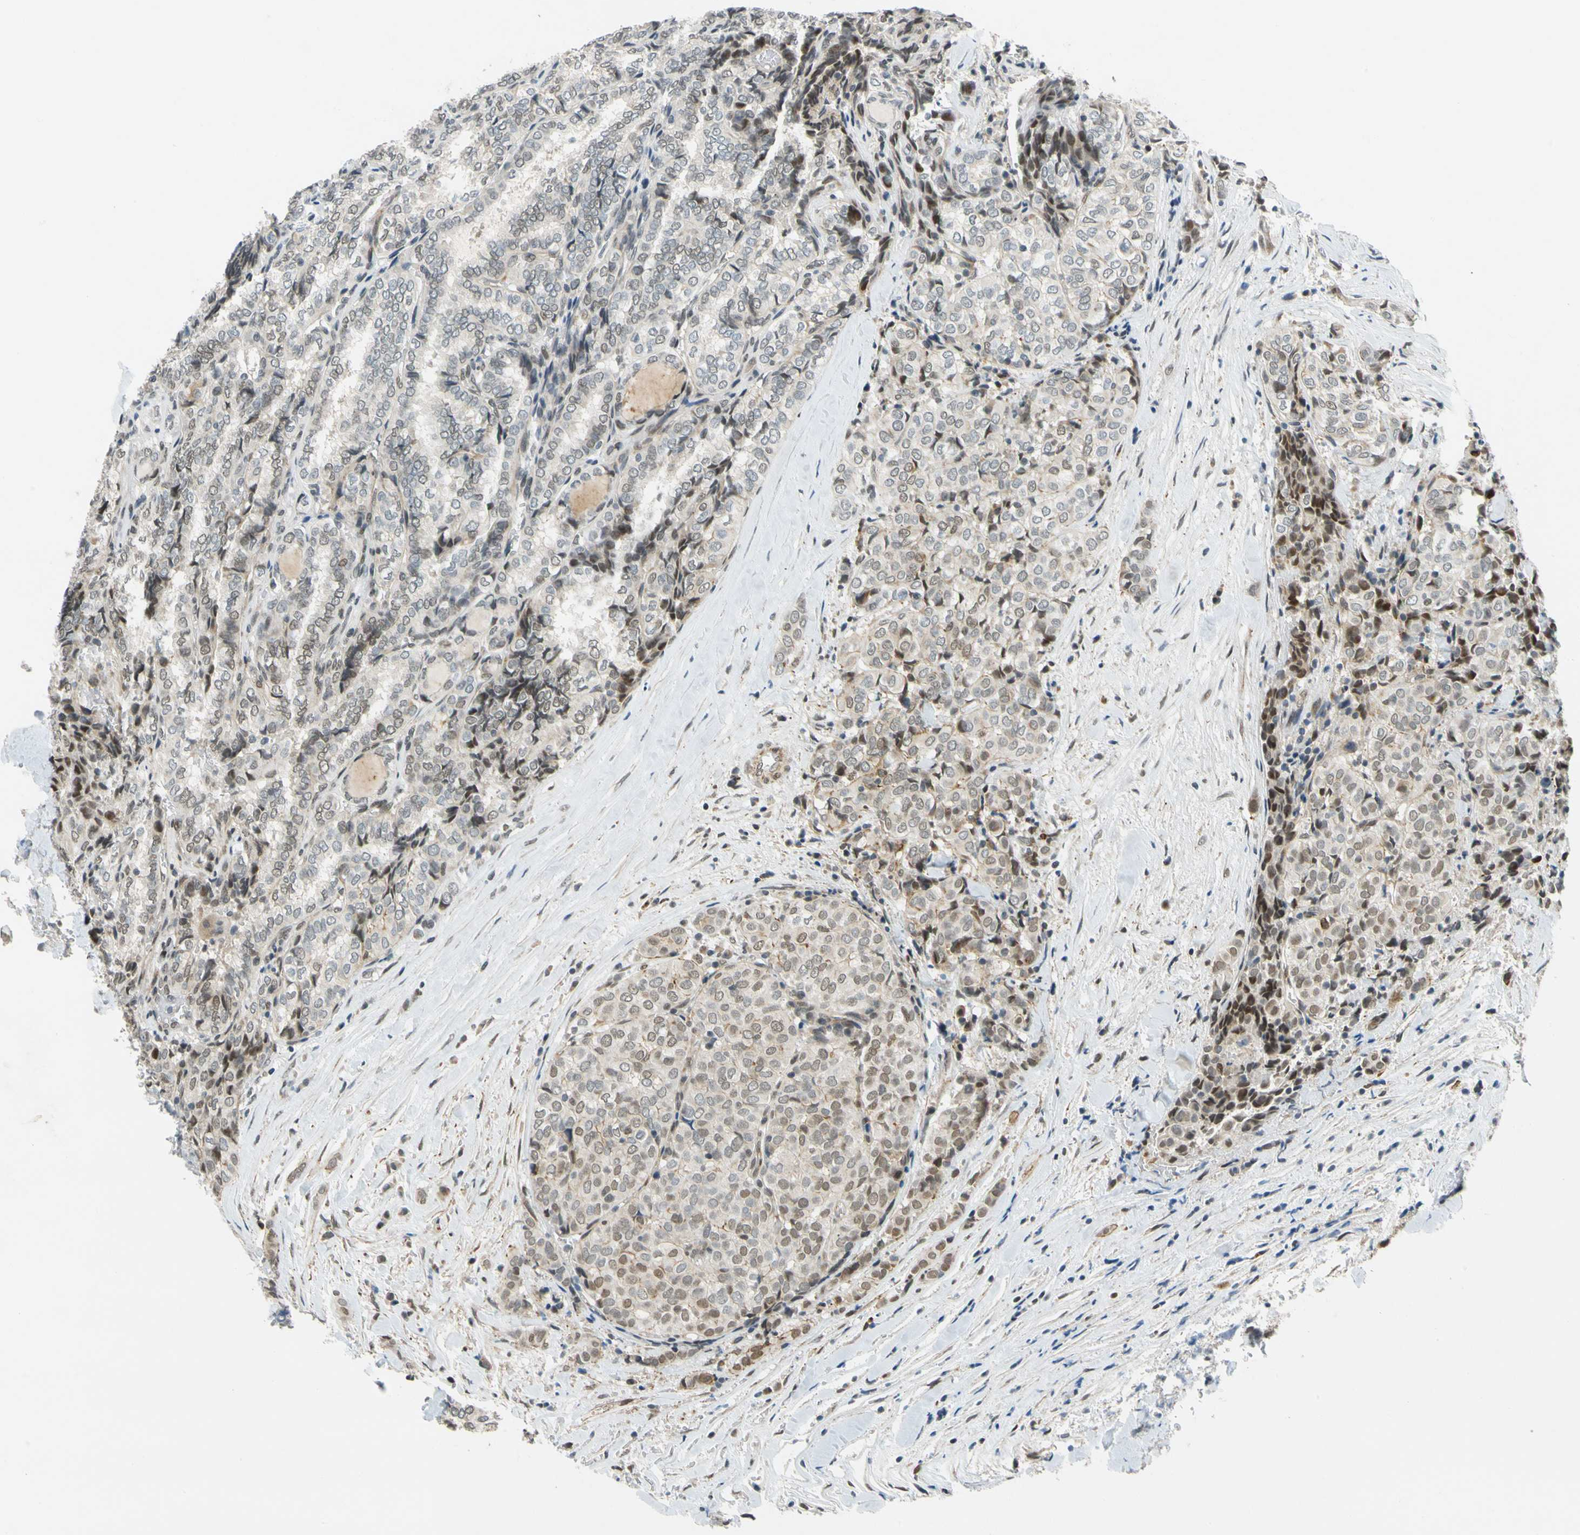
{"staining": {"intensity": "weak", "quantity": "25%-75%", "location": "cytoplasmic/membranous,nuclear"}, "tissue": "thyroid cancer", "cell_type": "Tumor cells", "image_type": "cancer", "snomed": [{"axis": "morphology", "description": "Normal tissue, NOS"}, {"axis": "morphology", "description": "Papillary adenocarcinoma, NOS"}, {"axis": "topography", "description": "Thyroid gland"}], "caption": "Approximately 25%-75% of tumor cells in human thyroid cancer (papillary adenocarcinoma) display weak cytoplasmic/membranous and nuclear protein positivity as visualized by brown immunohistochemical staining.", "gene": "POGZ", "patient": {"sex": "female", "age": 30}}